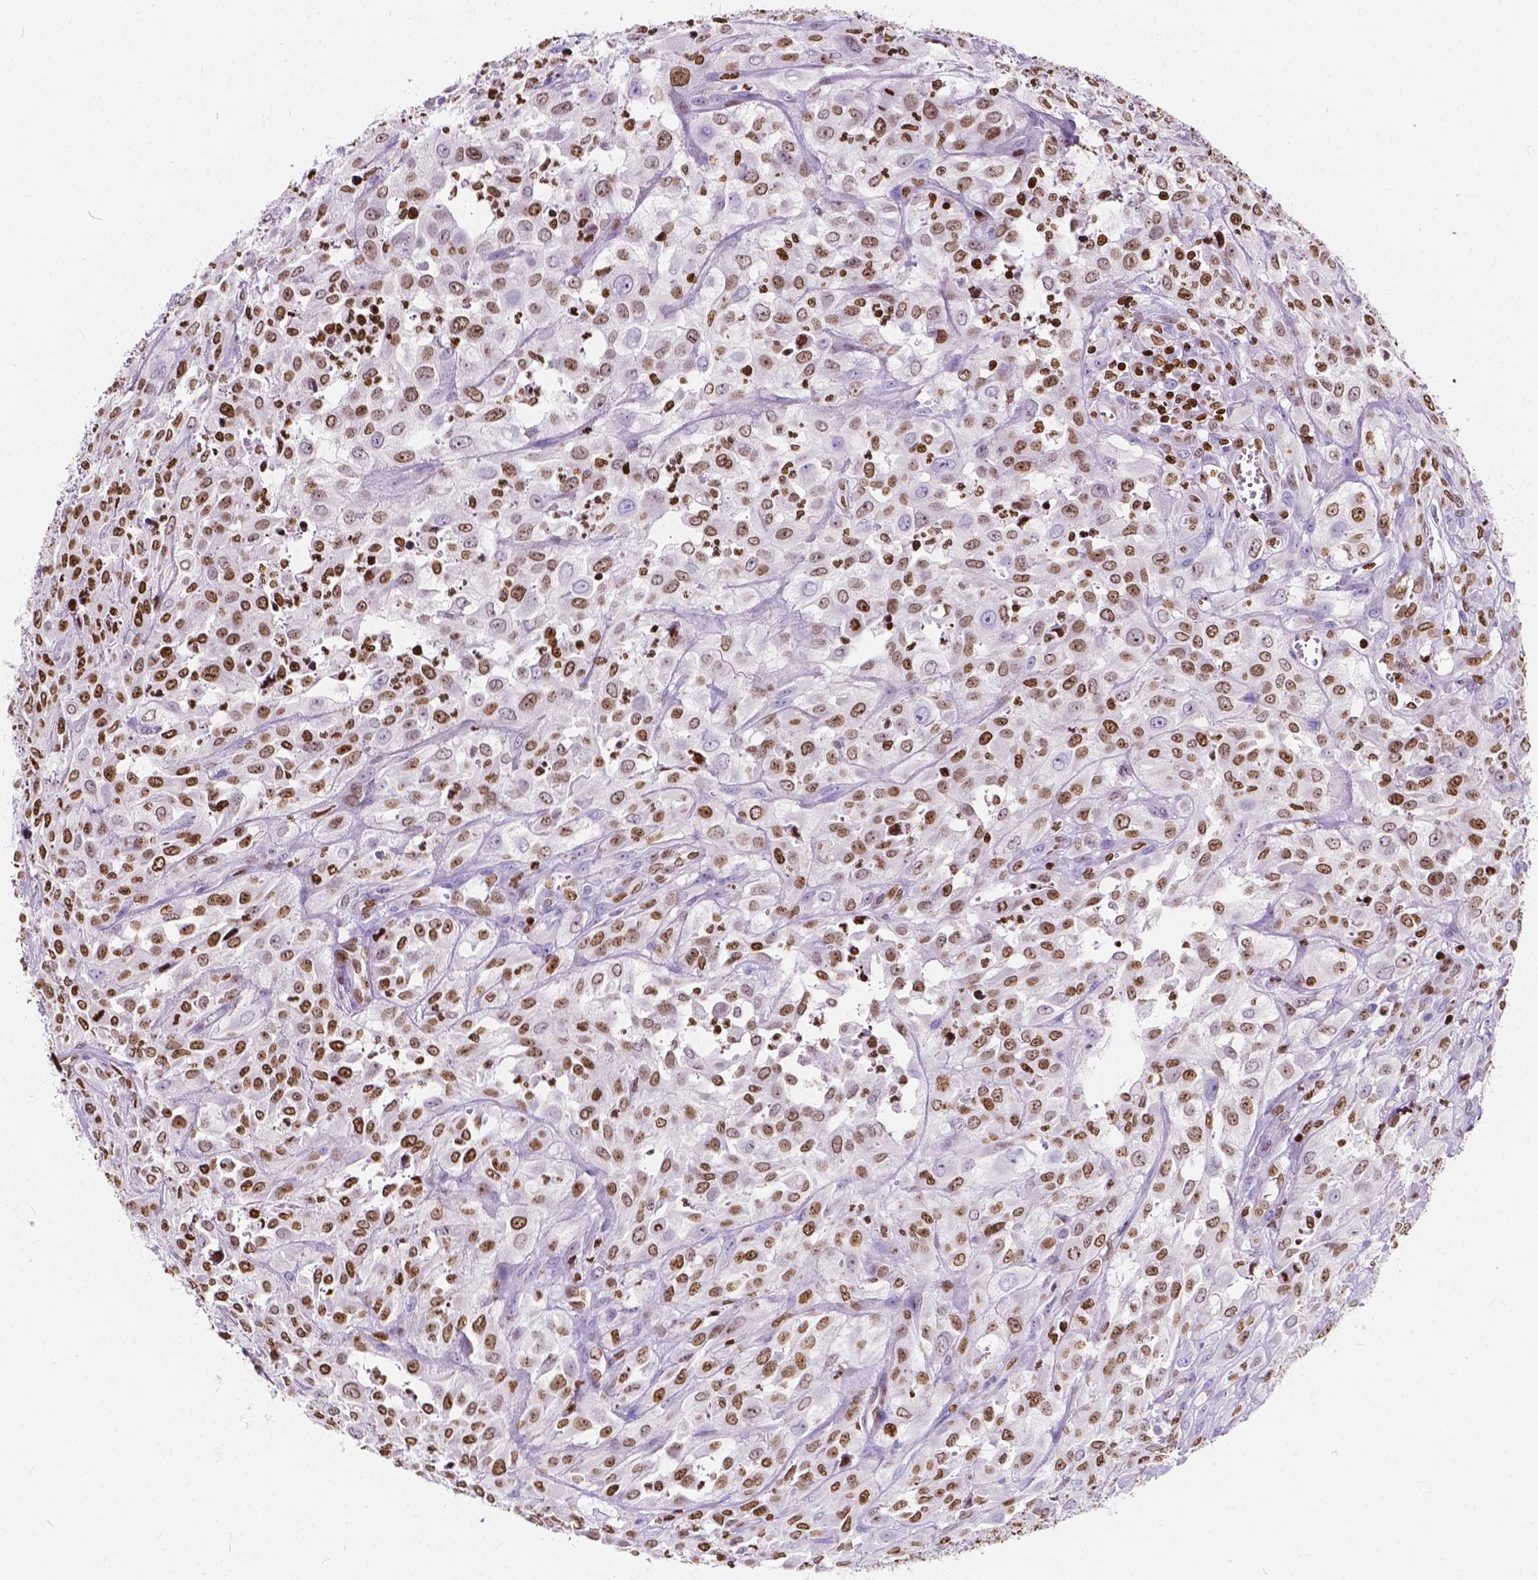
{"staining": {"intensity": "moderate", "quantity": ">75%", "location": "nuclear"}, "tissue": "urothelial cancer", "cell_type": "Tumor cells", "image_type": "cancer", "snomed": [{"axis": "morphology", "description": "Urothelial carcinoma, High grade"}, {"axis": "topography", "description": "Urinary bladder"}], "caption": "A brown stain labels moderate nuclear positivity of a protein in urothelial cancer tumor cells.", "gene": "CBY3", "patient": {"sex": "male", "age": 67}}